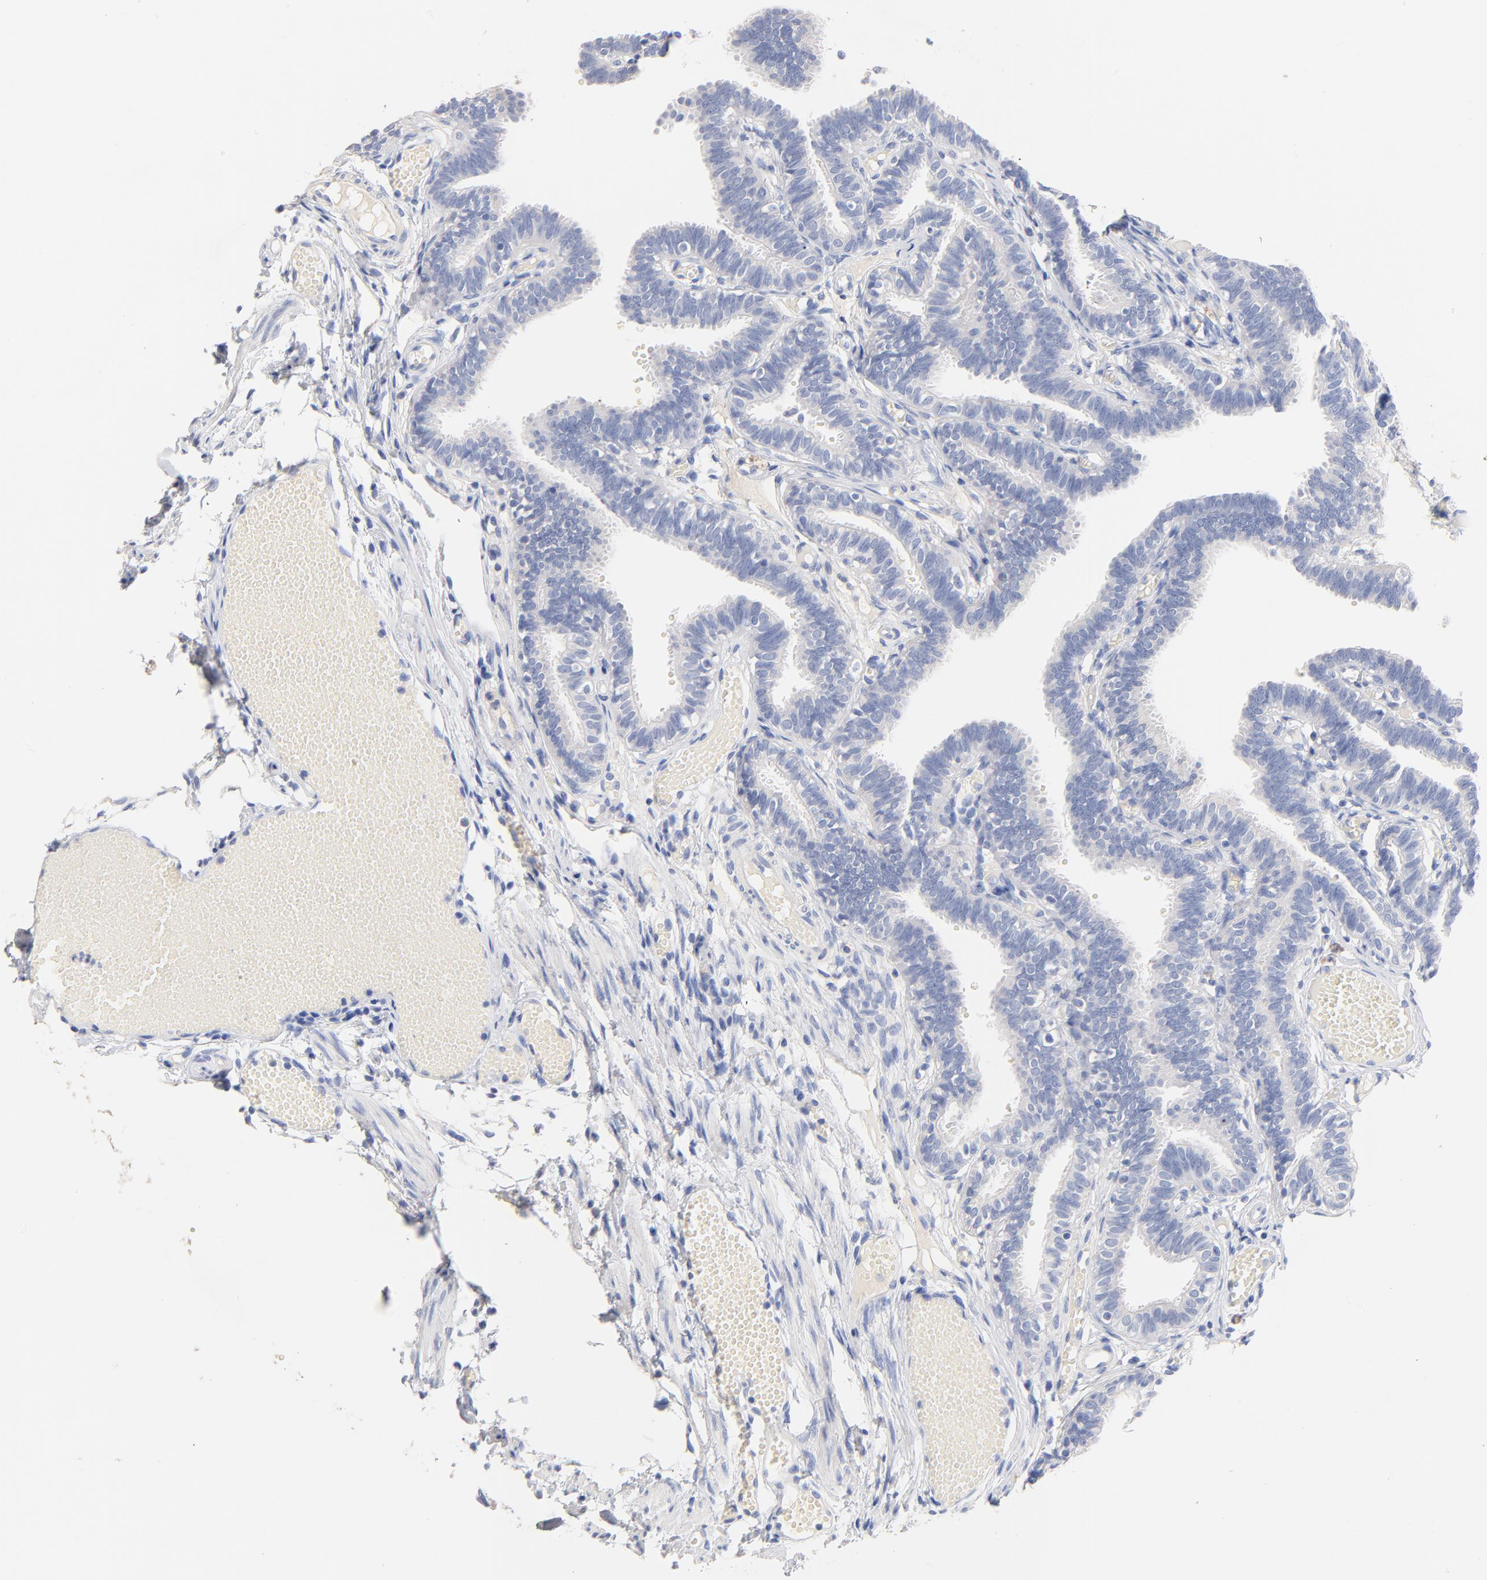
{"staining": {"intensity": "negative", "quantity": "none", "location": "none"}, "tissue": "fallopian tube", "cell_type": "Glandular cells", "image_type": "normal", "snomed": [{"axis": "morphology", "description": "Normal tissue, NOS"}, {"axis": "topography", "description": "Fallopian tube"}], "caption": "Histopathology image shows no significant protein staining in glandular cells of benign fallopian tube. (DAB immunohistochemistry visualized using brightfield microscopy, high magnification).", "gene": "CPS1", "patient": {"sex": "female", "age": 29}}